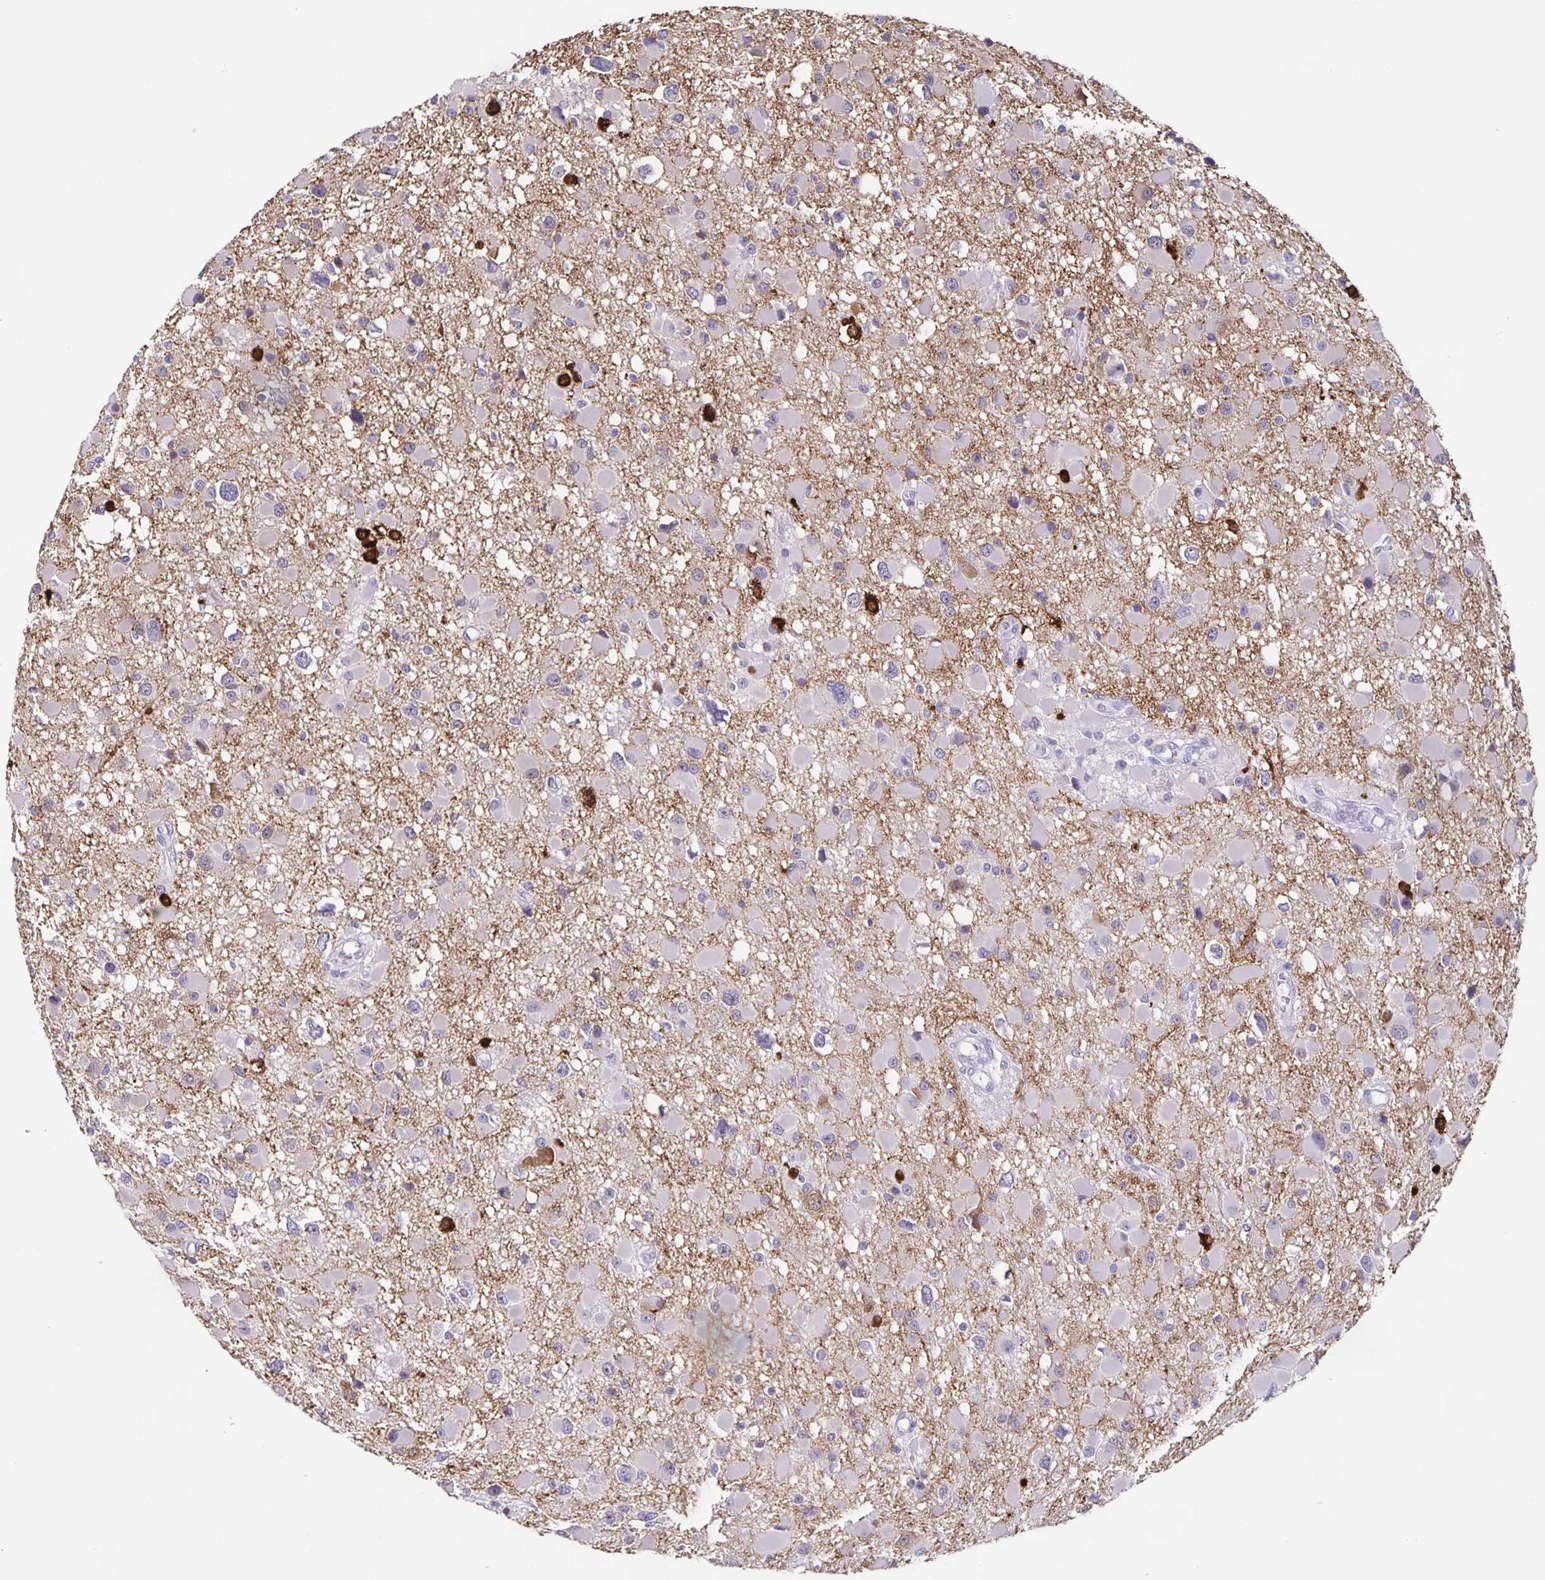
{"staining": {"intensity": "negative", "quantity": "none", "location": "none"}, "tissue": "glioma", "cell_type": "Tumor cells", "image_type": "cancer", "snomed": [{"axis": "morphology", "description": "Glioma, malignant, High grade"}, {"axis": "topography", "description": "Brain"}], "caption": "Micrograph shows no protein expression in tumor cells of malignant glioma (high-grade) tissue.", "gene": "TPPP", "patient": {"sex": "male", "age": 54}}